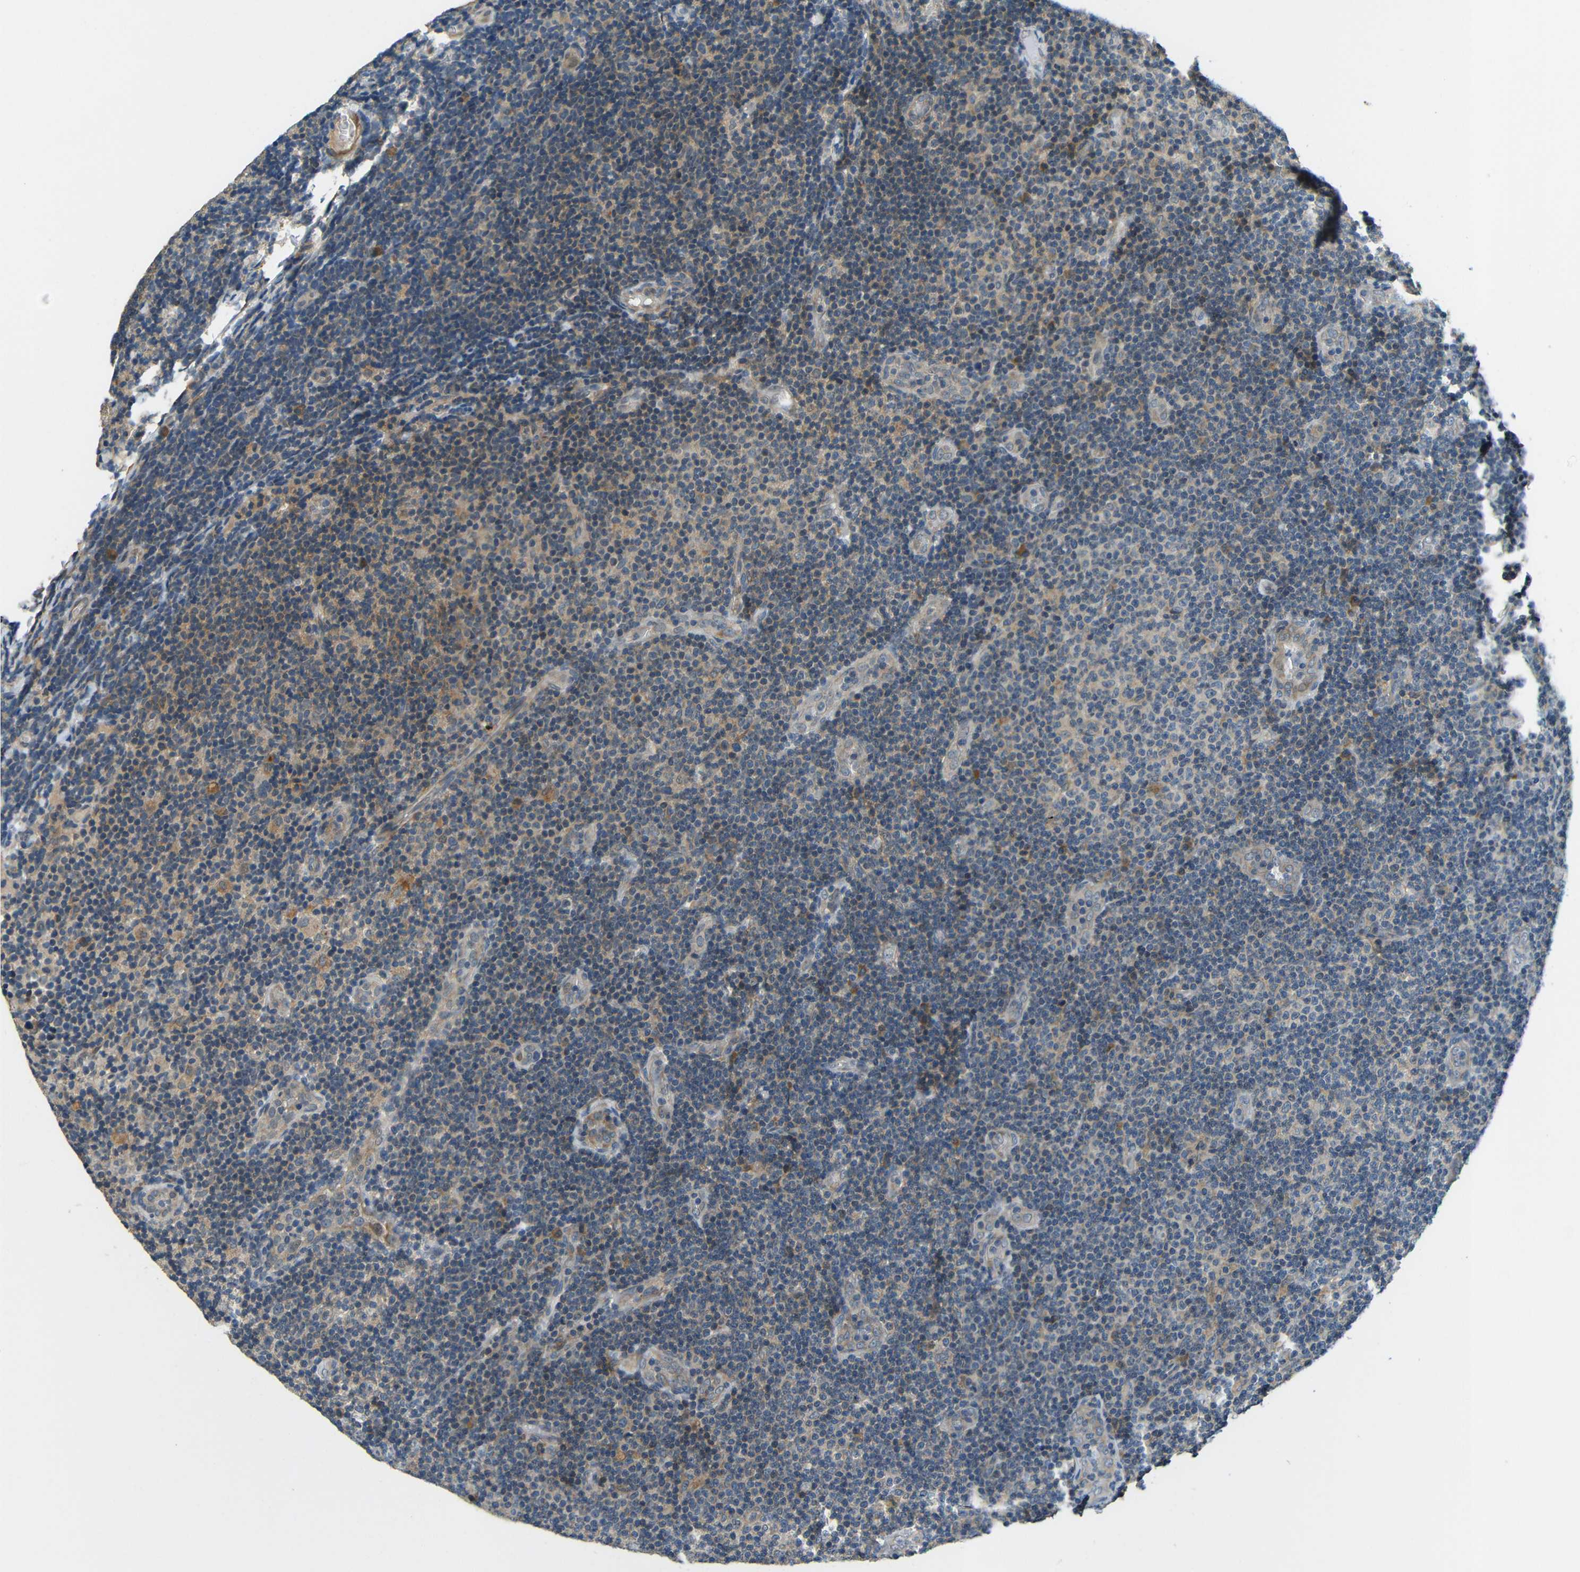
{"staining": {"intensity": "moderate", "quantity": "25%-75%", "location": "cytoplasmic/membranous"}, "tissue": "lymphoma", "cell_type": "Tumor cells", "image_type": "cancer", "snomed": [{"axis": "morphology", "description": "Malignant lymphoma, non-Hodgkin's type, Low grade"}, {"axis": "topography", "description": "Lymph node"}], "caption": "A high-resolution image shows immunohistochemistry staining of malignant lymphoma, non-Hodgkin's type (low-grade), which reveals moderate cytoplasmic/membranous positivity in about 25%-75% of tumor cells.", "gene": "FNDC3A", "patient": {"sex": "male", "age": 83}}